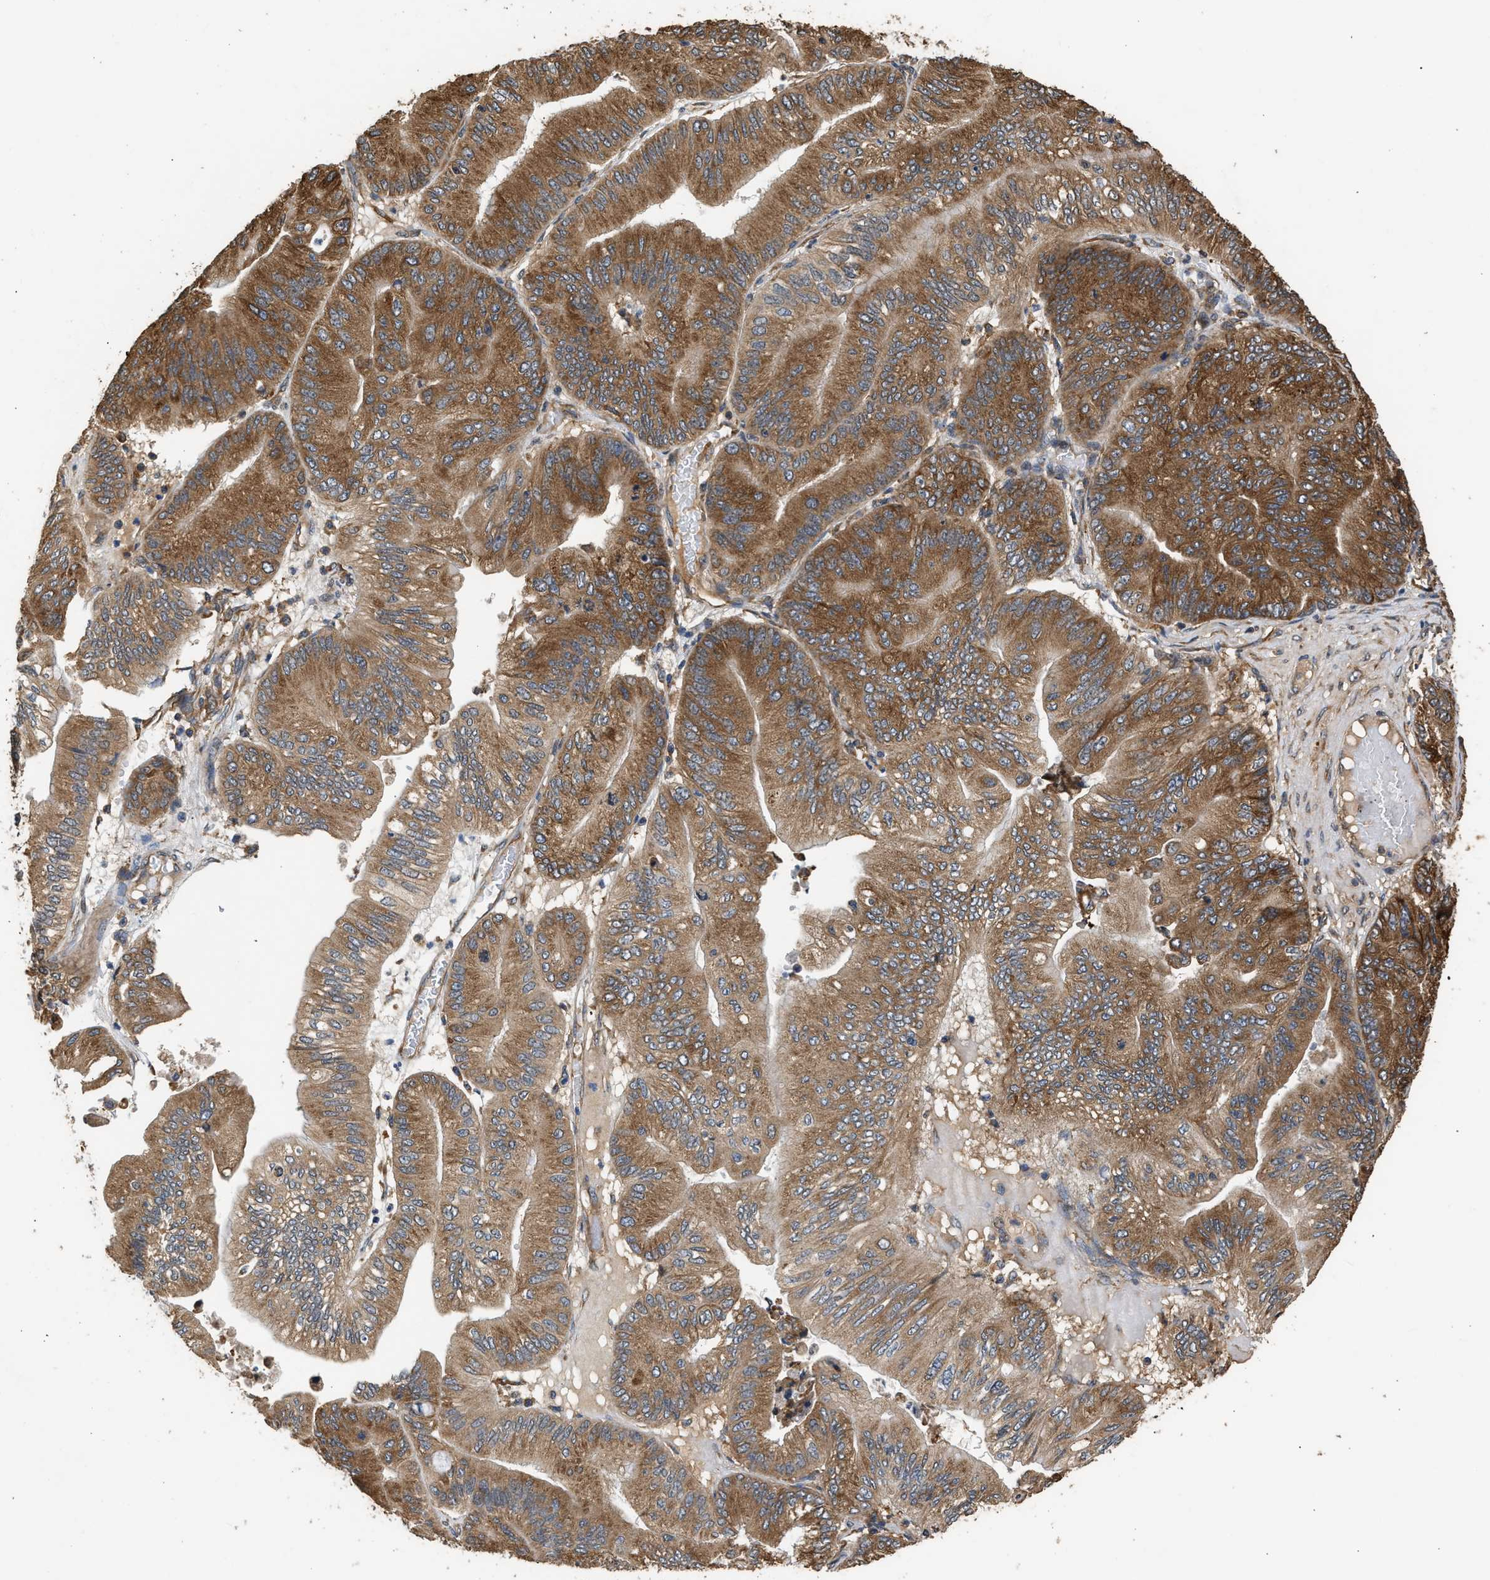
{"staining": {"intensity": "moderate", "quantity": ">75%", "location": "cytoplasmic/membranous"}, "tissue": "ovarian cancer", "cell_type": "Tumor cells", "image_type": "cancer", "snomed": [{"axis": "morphology", "description": "Cystadenocarcinoma, mucinous, NOS"}, {"axis": "topography", "description": "Ovary"}], "caption": "Moderate cytoplasmic/membranous expression for a protein is present in approximately >75% of tumor cells of ovarian cancer (mucinous cystadenocarcinoma) using immunohistochemistry.", "gene": "SLC36A4", "patient": {"sex": "female", "age": 61}}